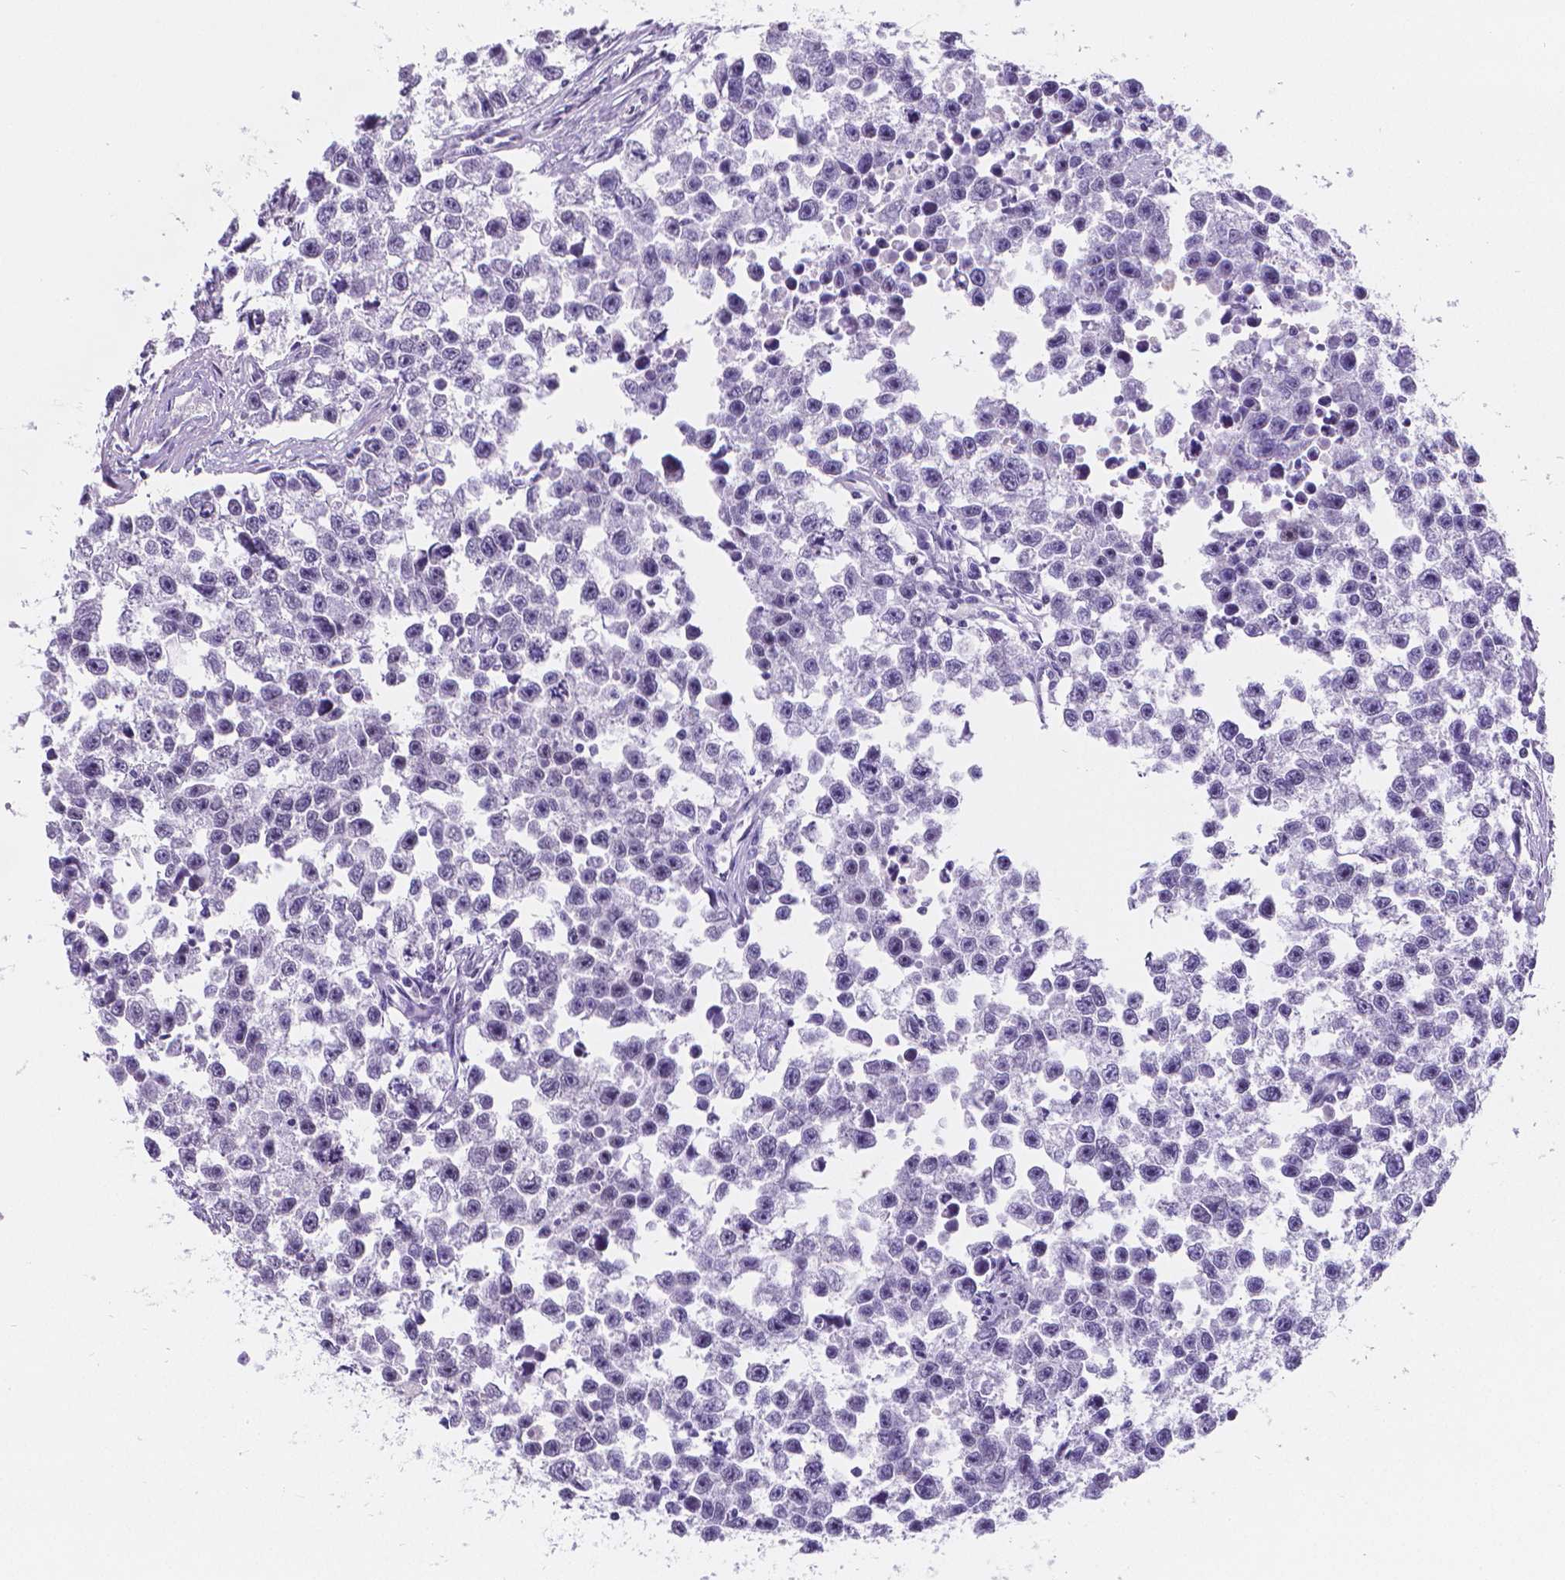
{"staining": {"intensity": "negative", "quantity": "none", "location": "none"}, "tissue": "testis cancer", "cell_type": "Tumor cells", "image_type": "cancer", "snomed": [{"axis": "morphology", "description": "Seminoma, NOS"}, {"axis": "topography", "description": "Testis"}], "caption": "The immunohistochemistry histopathology image has no significant staining in tumor cells of testis seminoma tissue. (DAB (3,3'-diaminobenzidine) immunohistochemistry (IHC), high magnification).", "gene": "MEF2C", "patient": {"sex": "male", "age": 26}}